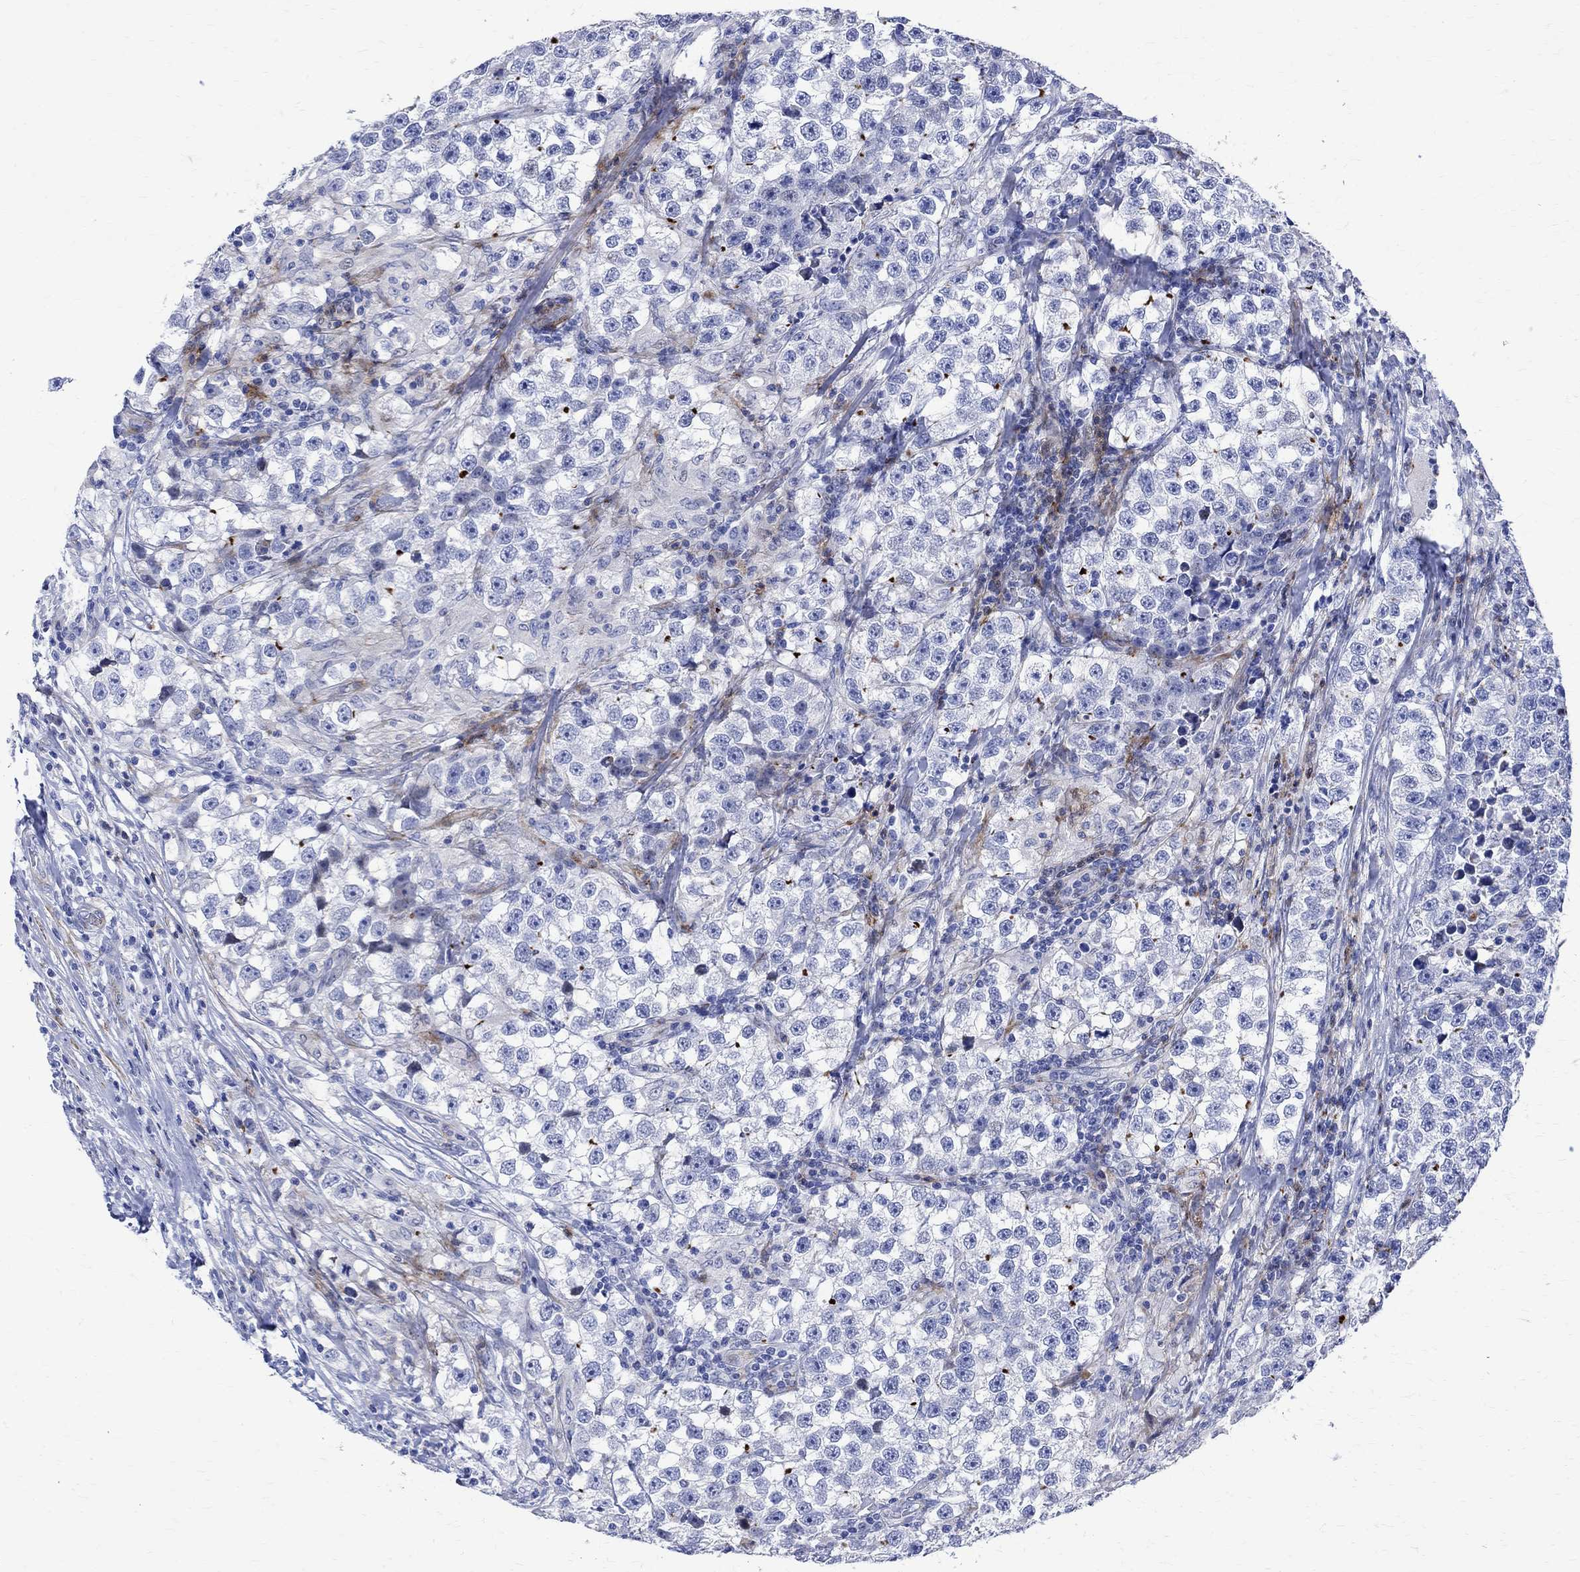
{"staining": {"intensity": "negative", "quantity": "none", "location": "none"}, "tissue": "testis cancer", "cell_type": "Tumor cells", "image_type": "cancer", "snomed": [{"axis": "morphology", "description": "Seminoma, NOS"}, {"axis": "topography", "description": "Testis"}], "caption": "A histopathology image of testis cancer (seminoma) stained for a protein exhibits no brown staining in tumor cells. (DAB (3,3'-diaminobenzidine) immunohistochemistry (IHC) with hematoxylin counter stain).", "gene": "PARVB", "patient": {"sex": "male", "age": 46}}